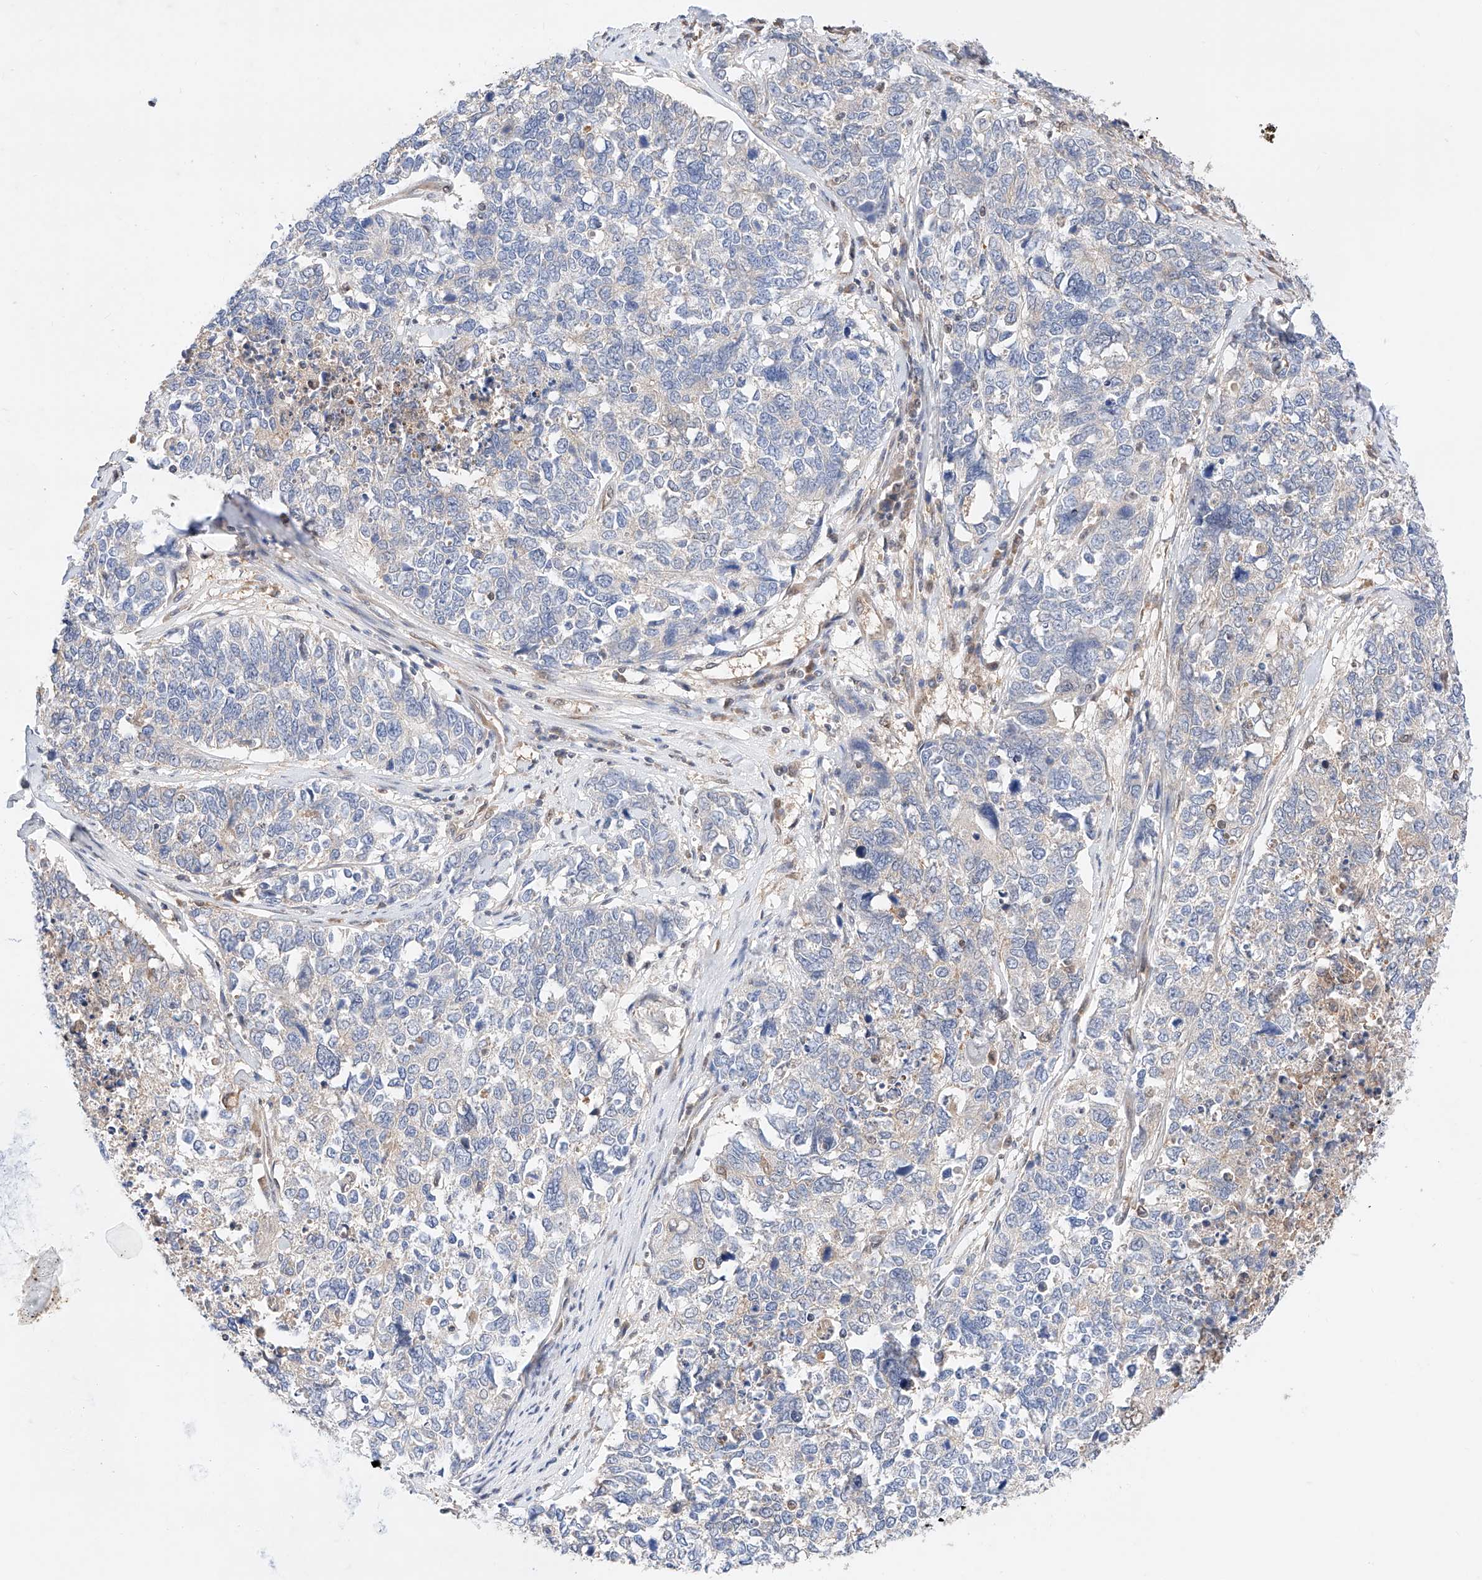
{"staining": {"intensity": "negative", "quantity": "none", "location": "none"}, "tissue": "cervical cancer", "cell_type": "Tumor cells", "image_type": "cancer", "snomed": [{"axis": "morphology", "description": "Squamous cell carcinoma, NOS"}, {"axis": "topography", "description": "Cervix"}], "caption": "This is a photomicrograph of immunohistochemistry staining of cervical cancer (squamous cell carcinoma), which shows no staining in tumor cells.", "gene": "ZSCAN4", "patient": {"sex": "female", "age": 63}}